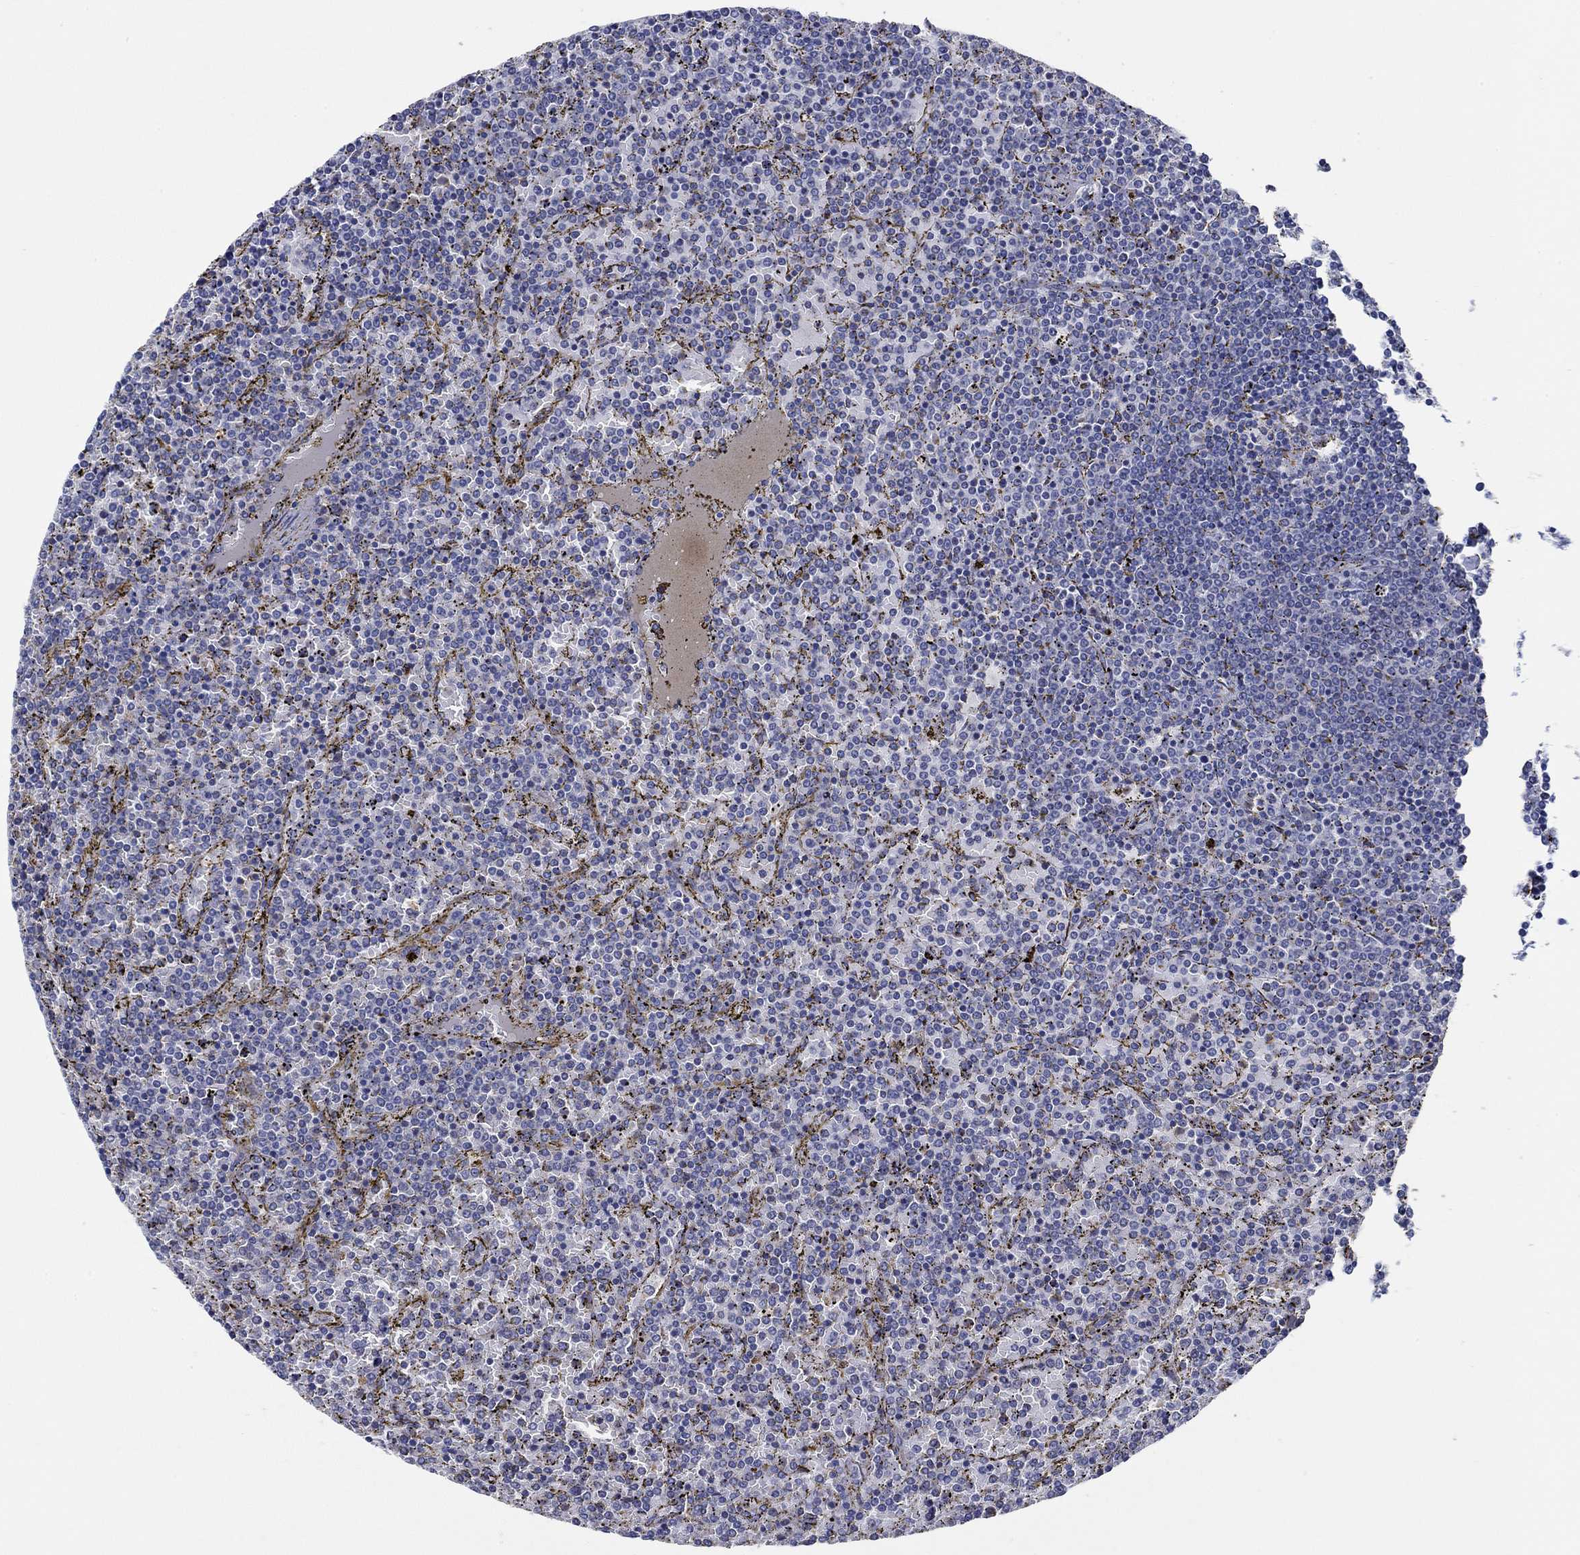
{"staining": {"intensity": "negative", "quantity": "none", "location": "none"}, "tissue": "lymphoma", "cell_type": "Tumor cells", "image_type": "cancer", "snomed": [{"axis": "morphology", "description": "Malignant lymphoma, non-Hodgkin's type, Low grade"}, {"axis": "topography", "description": "Spleen"}], "caption": "IHC photomicrograph of neoplastic tissue: malignant lymphoma, non-Hodgkin's type (low-grade) stained with DAB demonstrates no significant protein positivity in tumor cells. The staining was performed using DAB (3,3'-diaminobenzidine) to visualize the protein expression in brown, while the nuclei were stained in blue with hematoxylin (Magnification: 20x).", "gene": "CFAP61", "patient": {"sex": "female", "age": 77}}